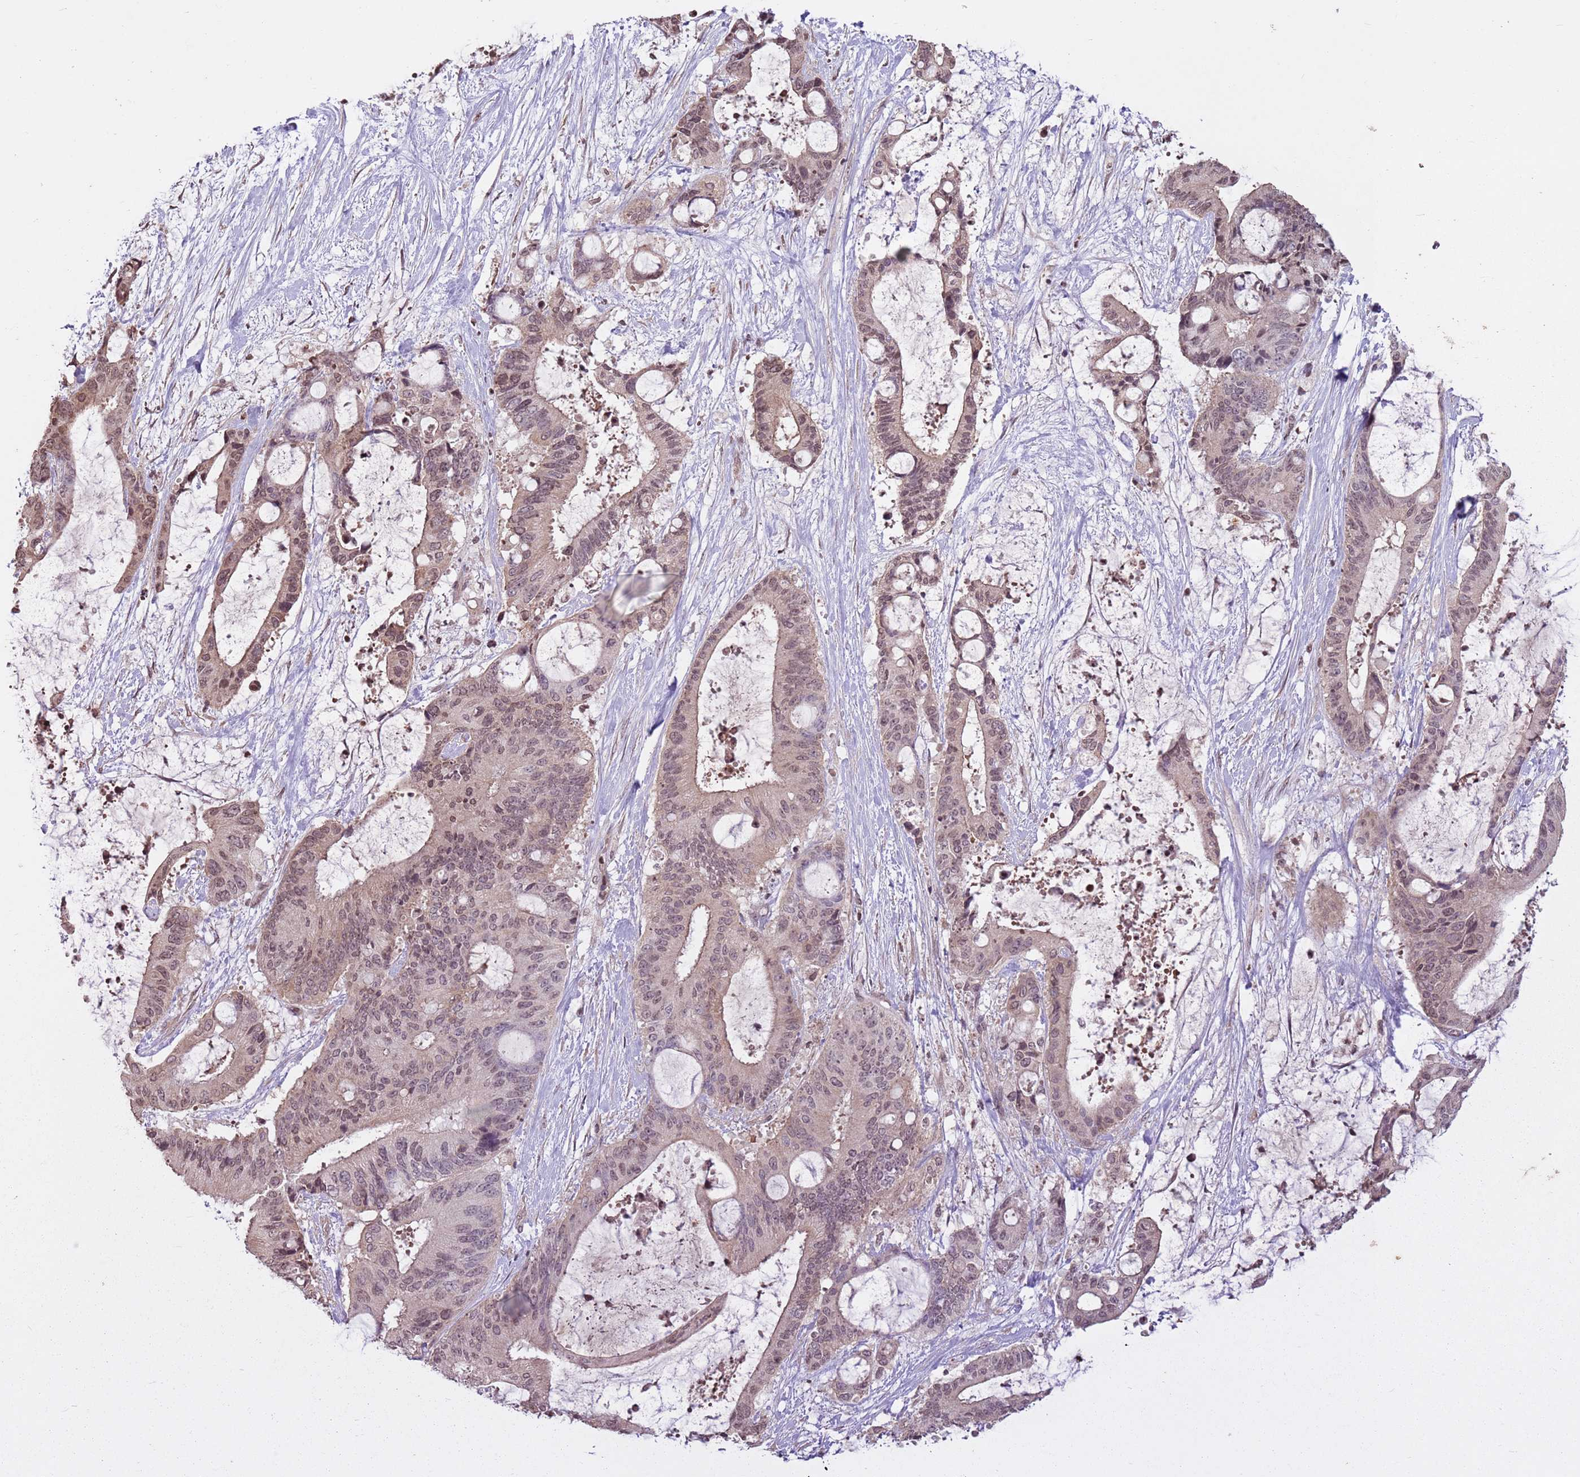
{"staining": {"intensity": "weak", "quantity": ">75%", "location": "cytoplasmic/membranous,nuclear"}, "tissue": "liver cancer", "cell_type": "Tumor cells", "image_type": "cancer", "snomed": [{"axis": "morphology", "description": "Normal tissue, NOS"}, {"axis": "morphology", "description": "Cholangiocarcinoma"}, {"axis": "topography", "description": "Liver"}, {"axis": "topography", "description": "Peripheral nerve tissue"}], "caption": "A brown stain labels weak cytoplasmic/membranous and nuclear staining of a protein in human liver cancer tumor cells.", "gene": "CAPN9", "patient": {"sex": "female", "age": 73}}